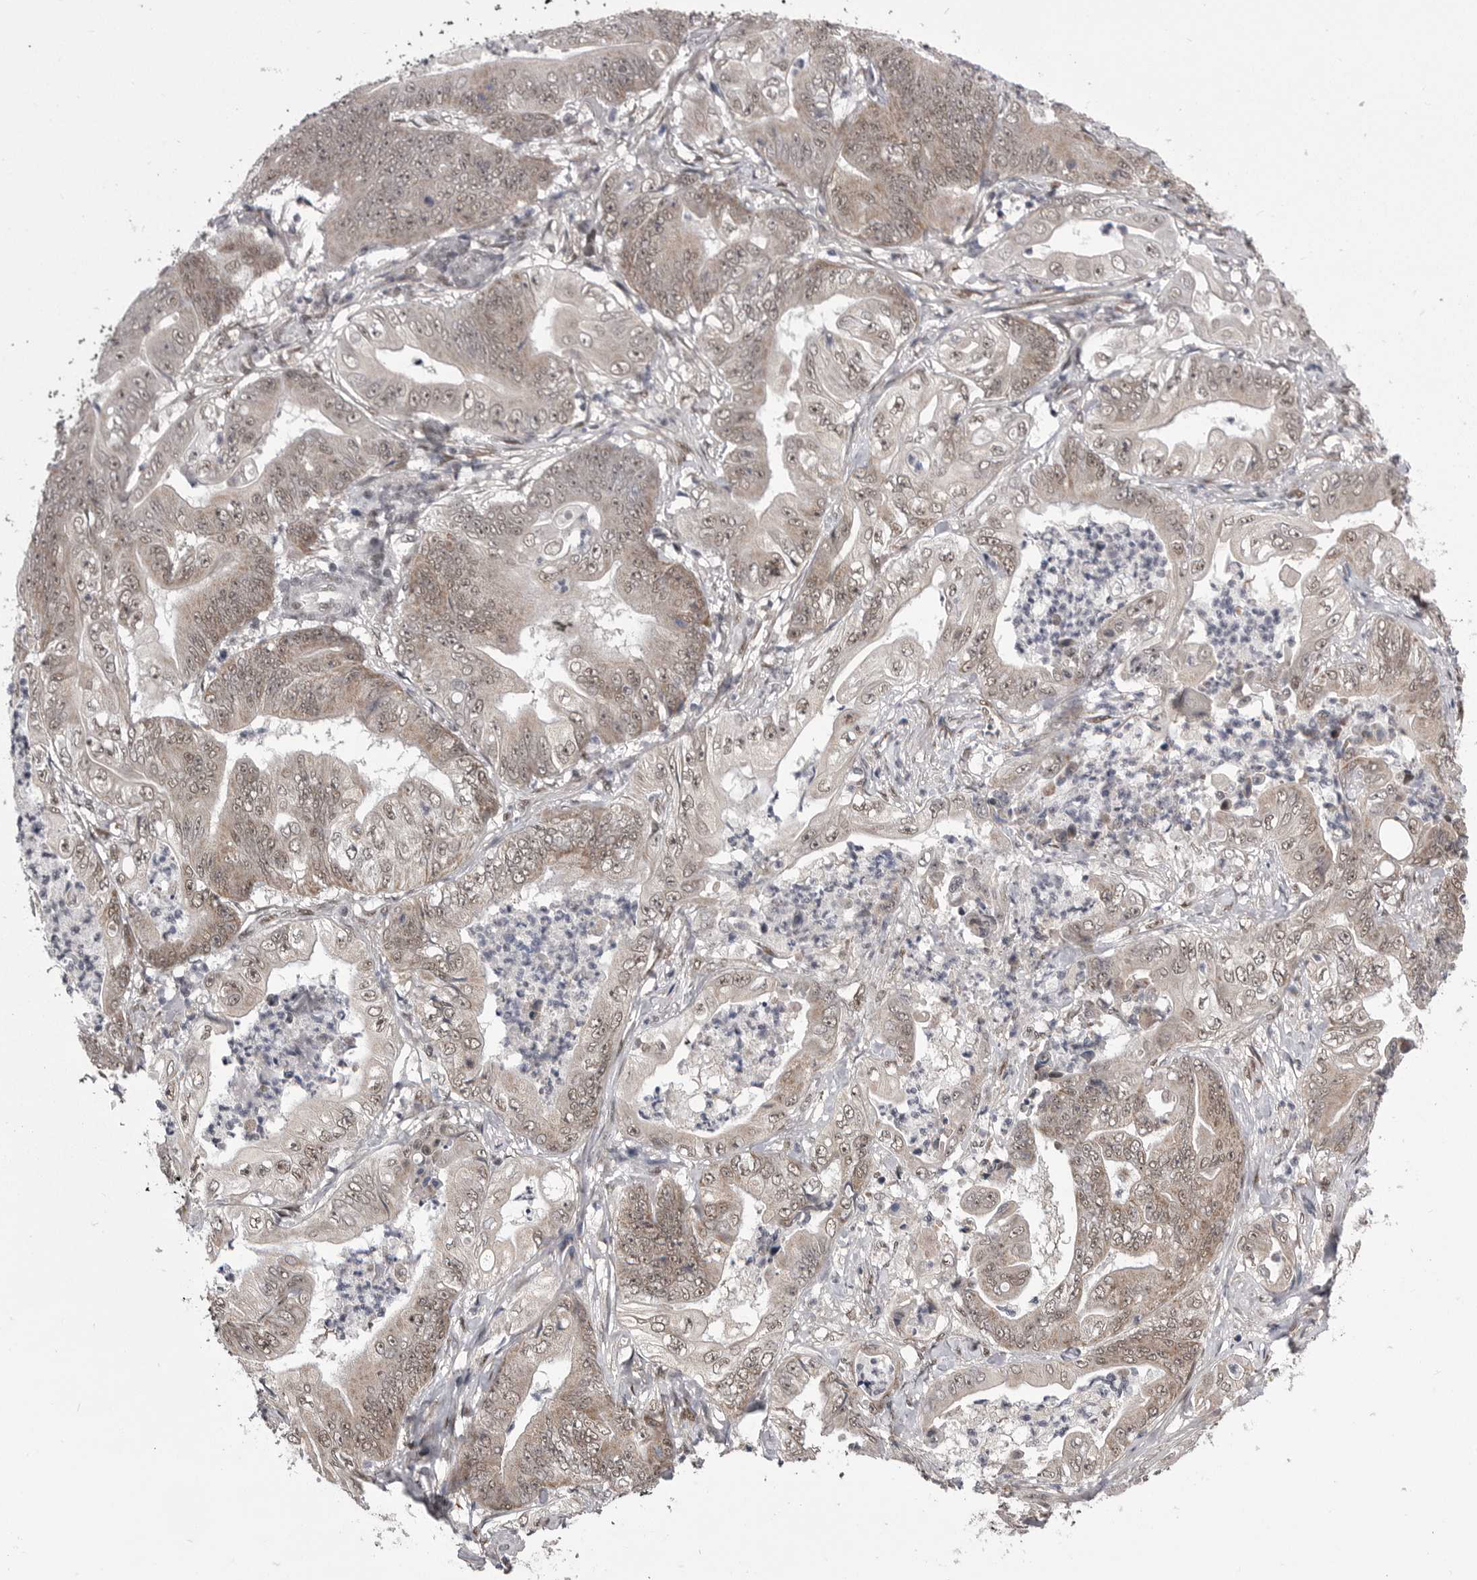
{"staining": {"intensity": "weak", "quantity": ">75%", "location": "cytoplasmic/membranous,nuclear"}, "tissue": "stomach cancer", "cell_type": "Tumor cells", "image_type": "cancer", "snomed": [{"axis": "morphology", "description": "Adenocarcinoma, NOS"}, {"axis": "topography", "description": "Stomach"}], "caption": "Adenocarcinoma (stomach) tissue demonstrates weak cytoplasmic/membranous and nuclear staining in approximately >75% of tumor cells", "gene": "MEPCE", "patient": {"sex": "female", "age": 73}}